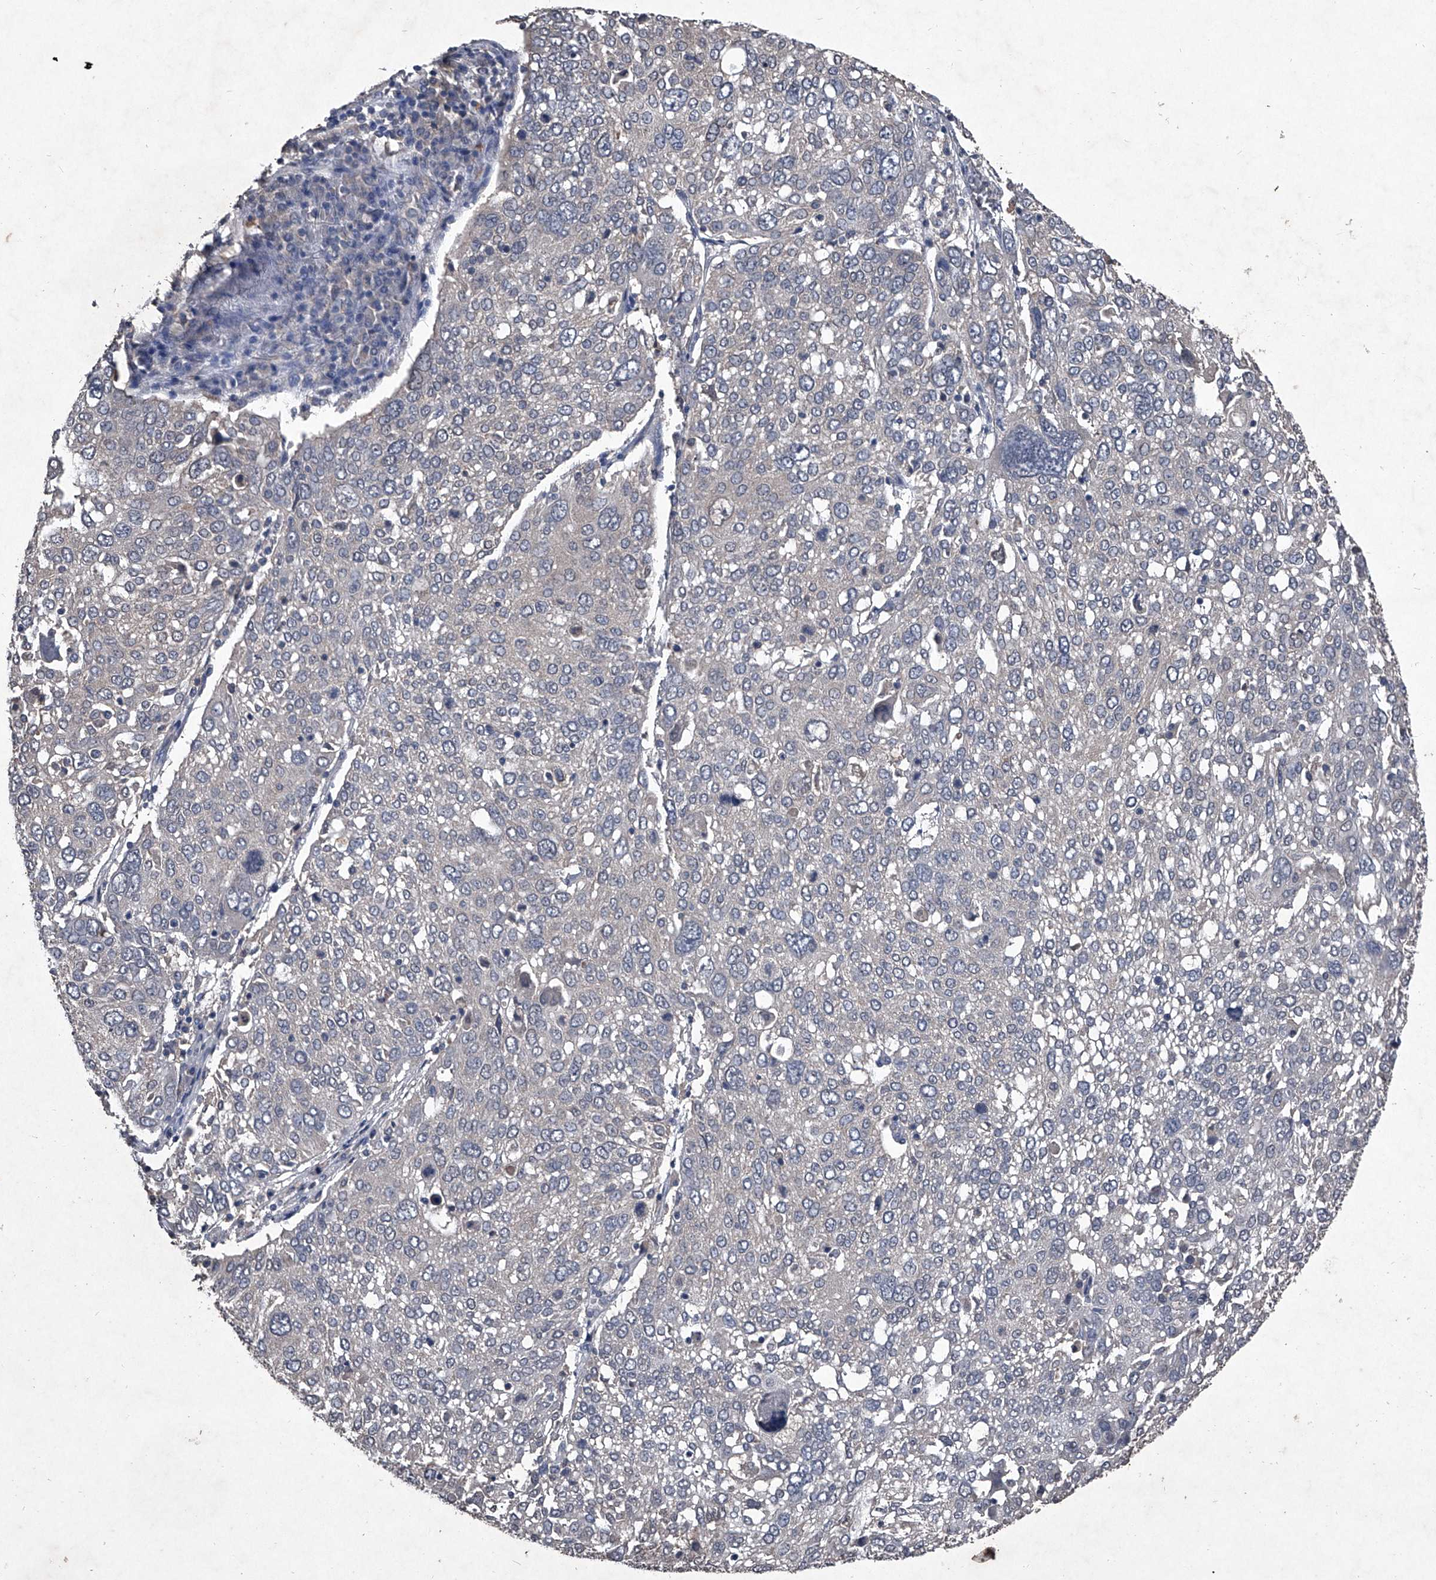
{"staining": {"intensity": "negative", "quantity": "none", "location": "none"}, "tissue": "lung cancer", "cell_type": "Tumor cells", "image_type": "cancer", "snomed": [{"axis": "morphology", "description": "Squamous cell carcinoma, NOS"}, {"axis": "topography", "description": "Lung"}], "caption": "Tumor cells are negative for protein expression in human lung cancer.", "gene": "MAPKAP1", "patient": {"sex": "male", "age": 65}}